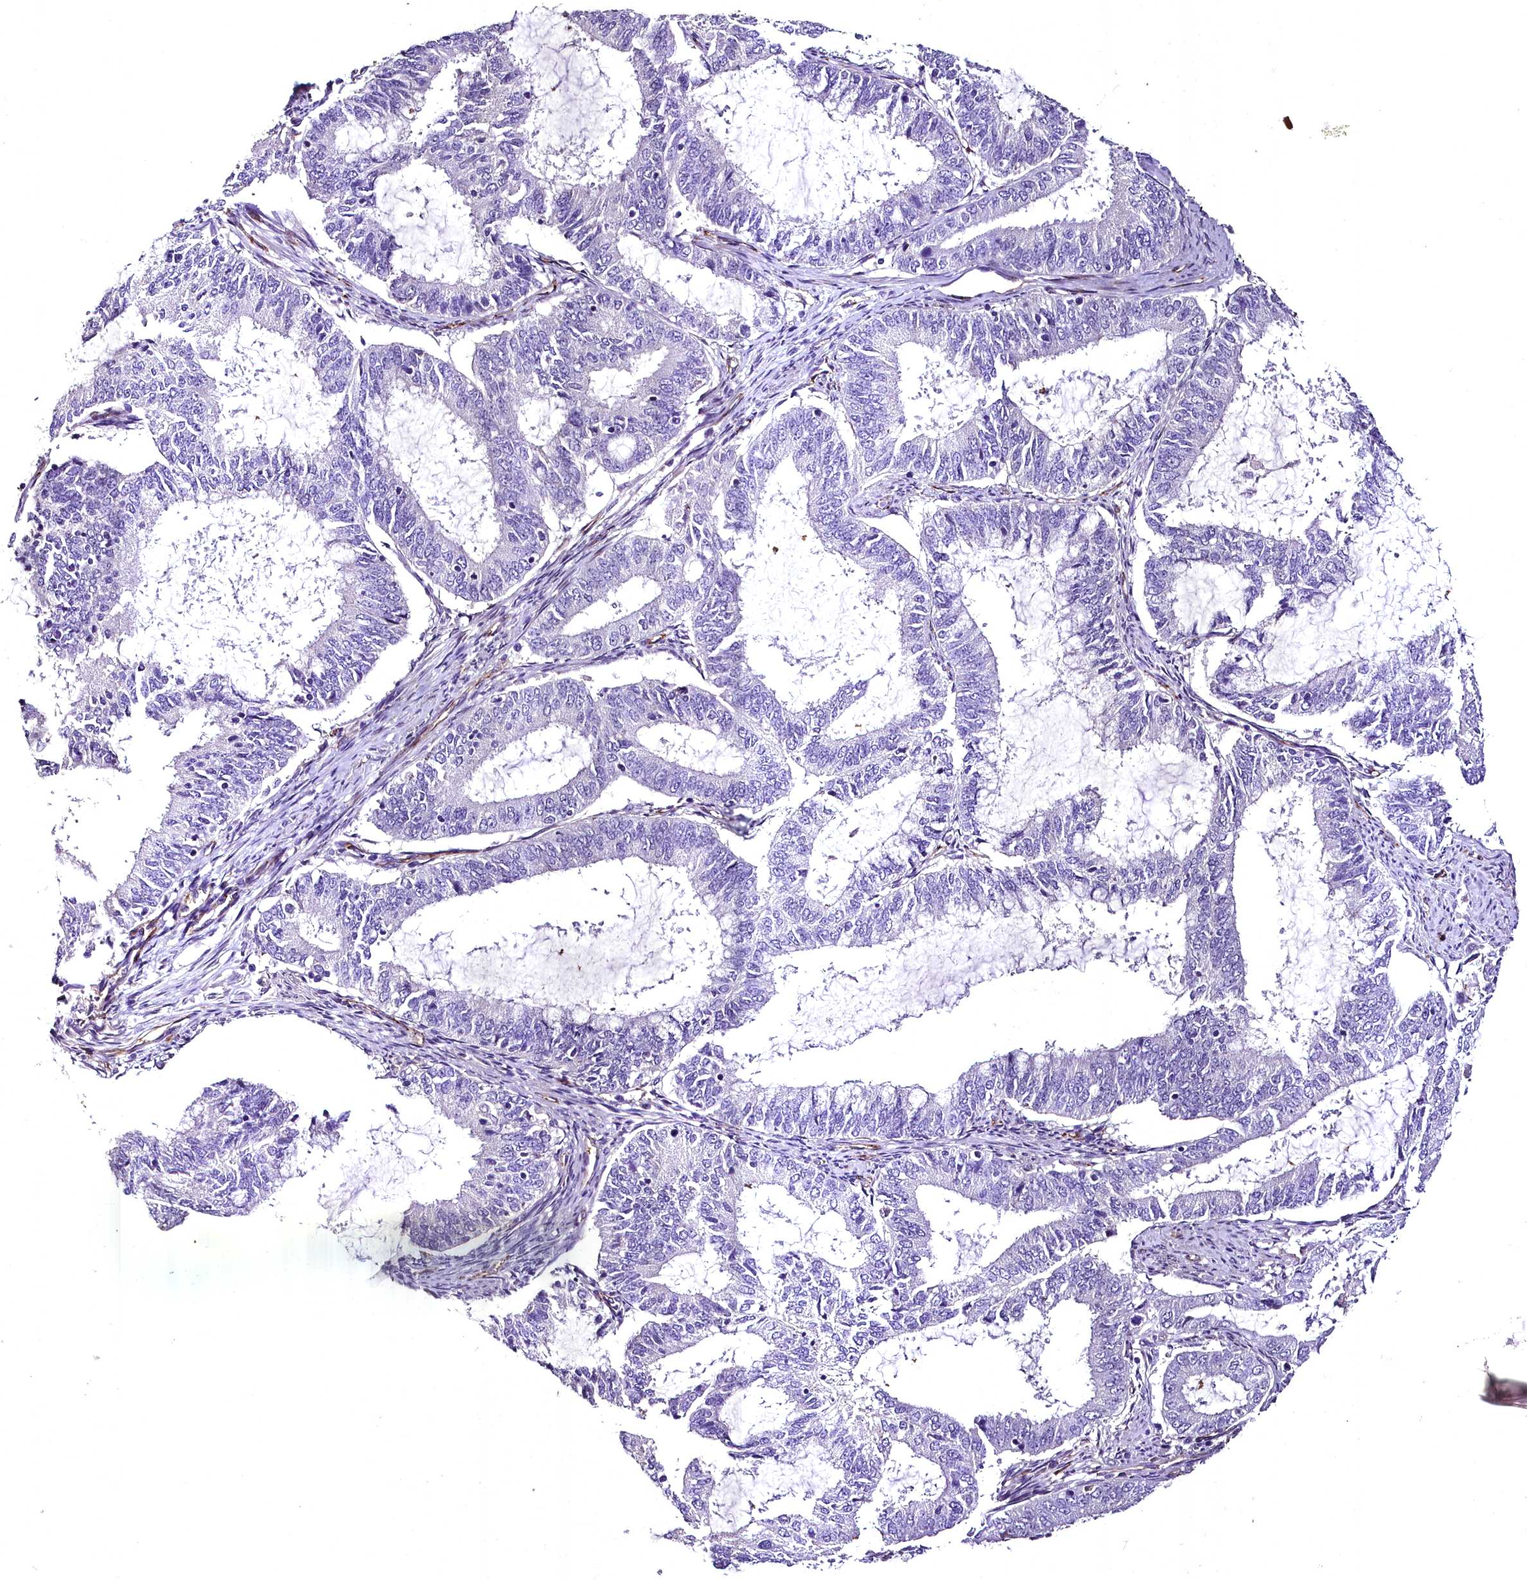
{"staining": {"intensity": "negative", "quantity": "none", "location": "none"}, "tissue": "endometrial cancer", "cell_type": "Tumor cells", "image_type": "cancer", "snomed": [{"axis": "morphology", "description": "Adenocarcinoma, NOS"}, {"axis": "topography", "description": "Endometrium"}], "caption": "High power microscopy image of an IHC histopathology image of adenocarcinoma (endometrial), revealing no significant positivity in tumor cells.", "gene": "MS4A18", "patient": {"sex": "female", "age": 51}}